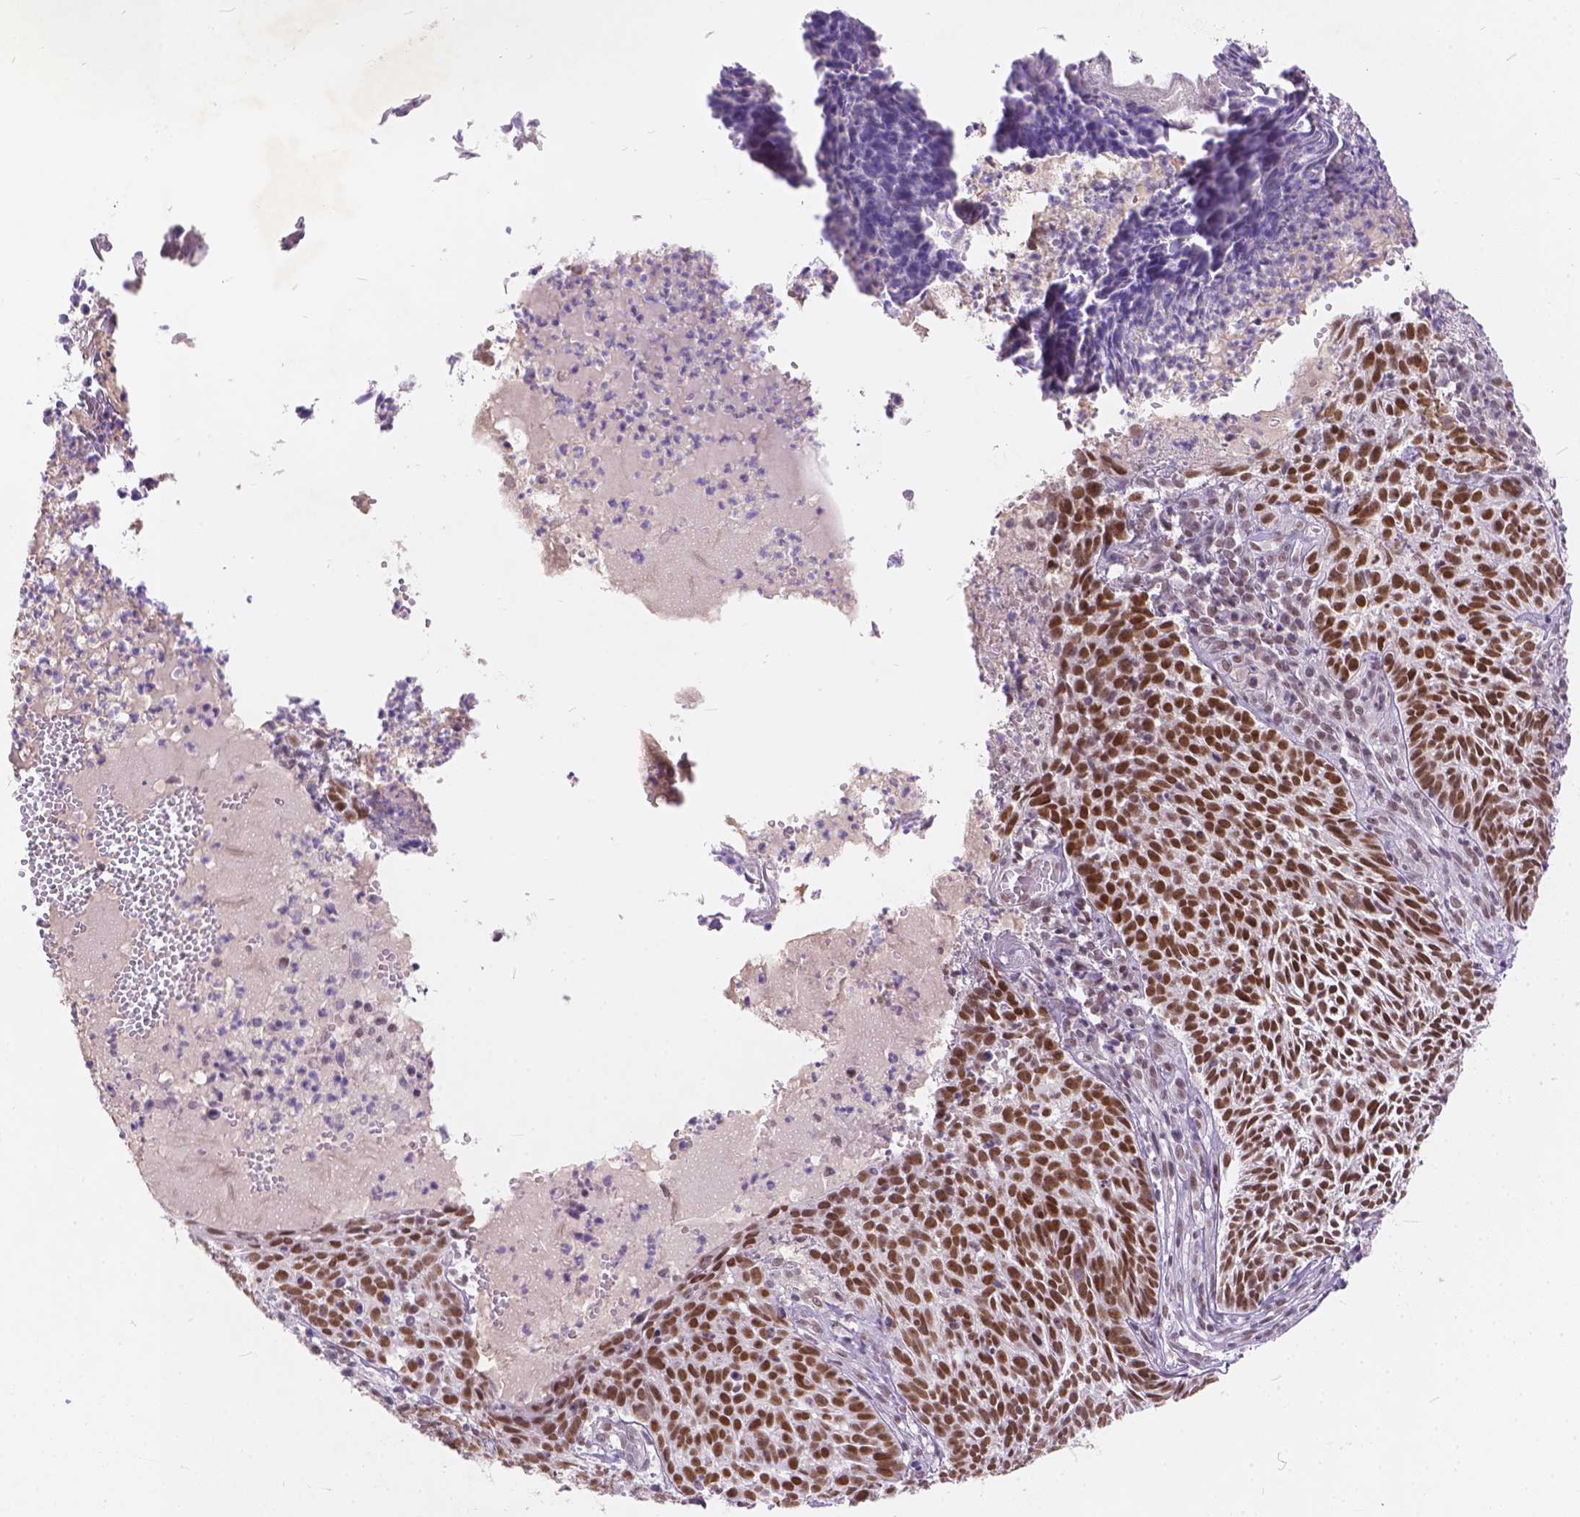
{"staining": {"intensity": "moderate", "quantity": ">75%", "location": "nuclear"}, "tissue": "skin cancer", "cell_type": "Tumor cells", "image_type": "cancer", "snomed": [{"axis": "morphology", "description": "Basal cell carcinoma"}, {"axis": "topography", "description": "Skin"}], "caption": "Skin cancer (basal cell carcinoma) was stained to show a protein in brown. There is medium levels of moderate nuclear positivity in approximately >75% of tumor cells.", "gene": "FAM53A", "patient": {"sex": "male", "age": 90}}